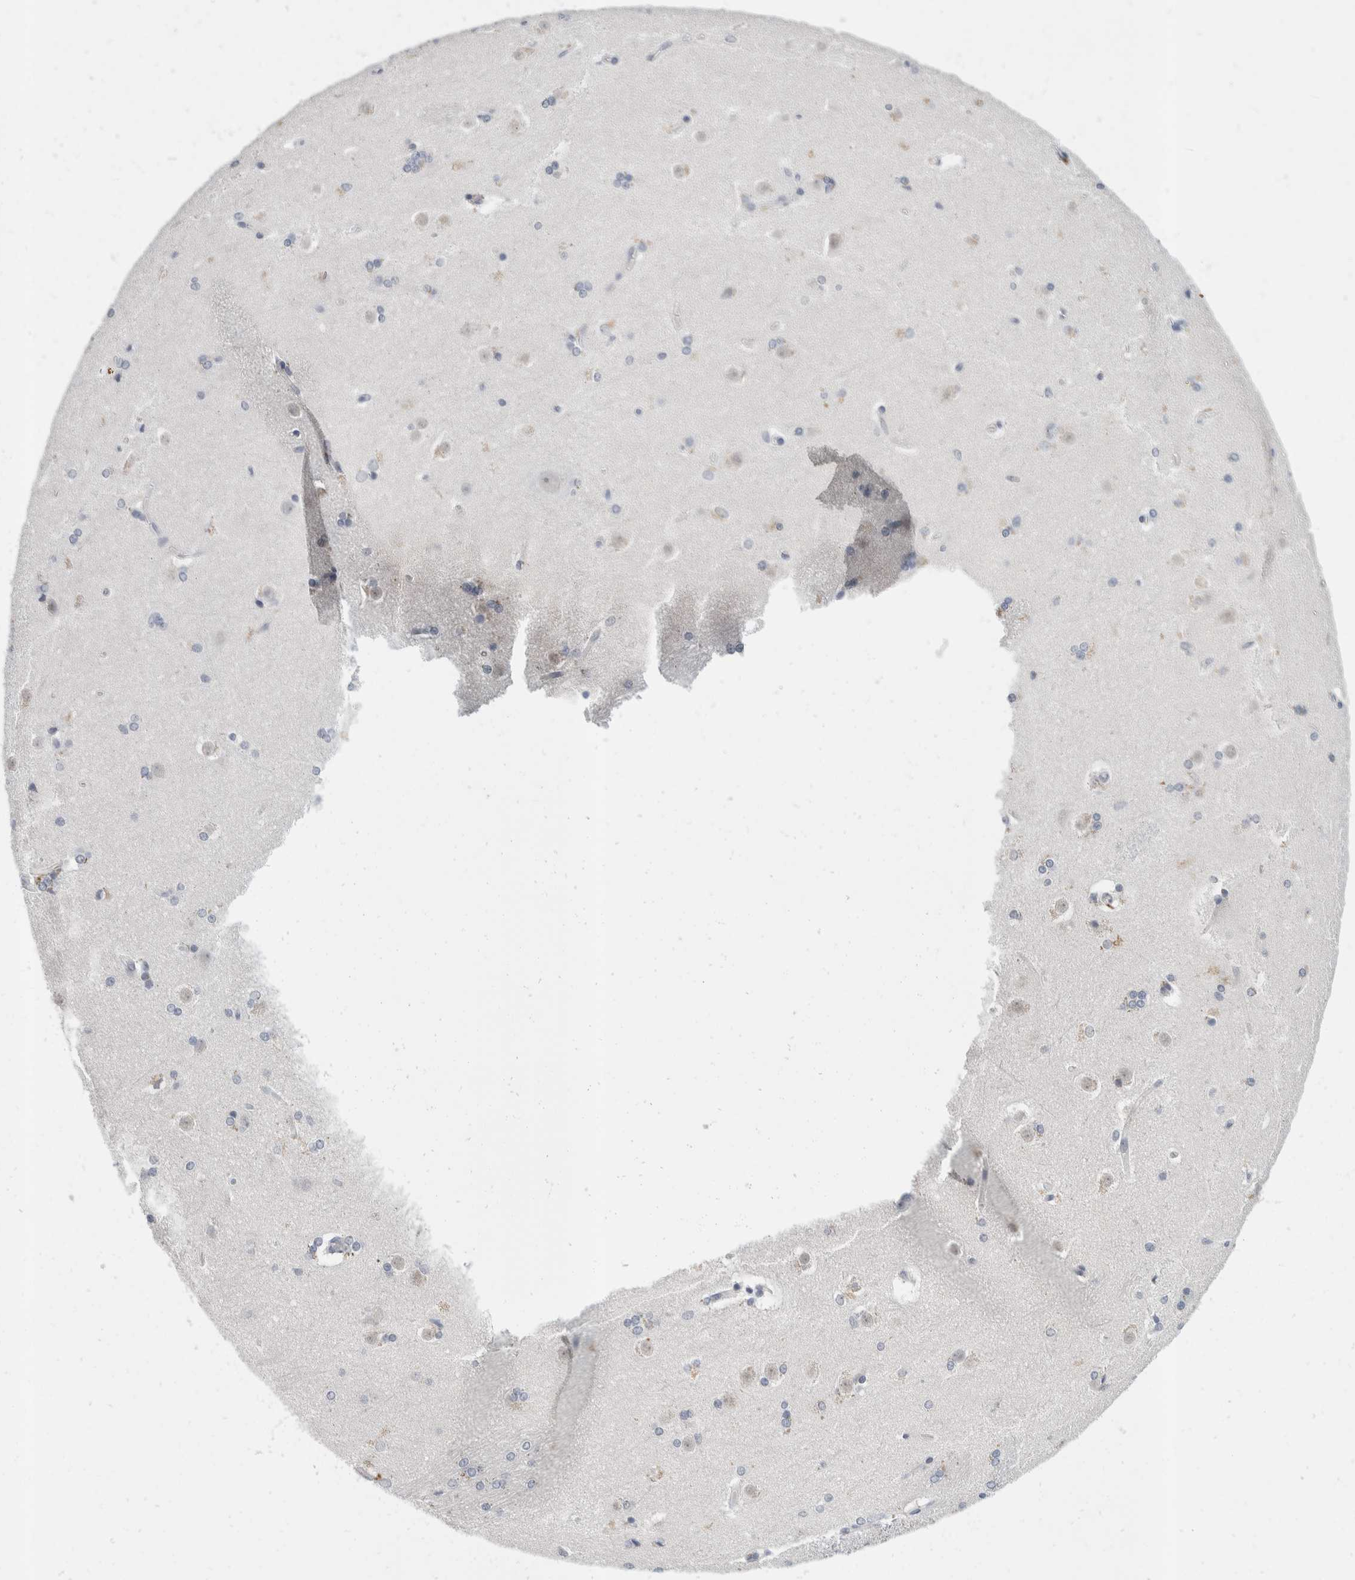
{"staining": {"intensity": "weak", "quantity": "<25%", "location": "cytoplasmic/membranous"}, "tissue": "caudate", "cell_type": "Glial cells", "image_type": "normal", "snomed": [{"axis": "morphology", "description": "Normal tissue, NOS"}, {"axis": "topography", "description": "Lateral ventricle wall"}], "caption": "DAB (3,3'-diaminobenzidine) immunohistochemical staining of benign human caudate reveals no significant positivity in glial cells.", "gene": "CATSPERD", "patient": {"sex": "female", "age": 19}}